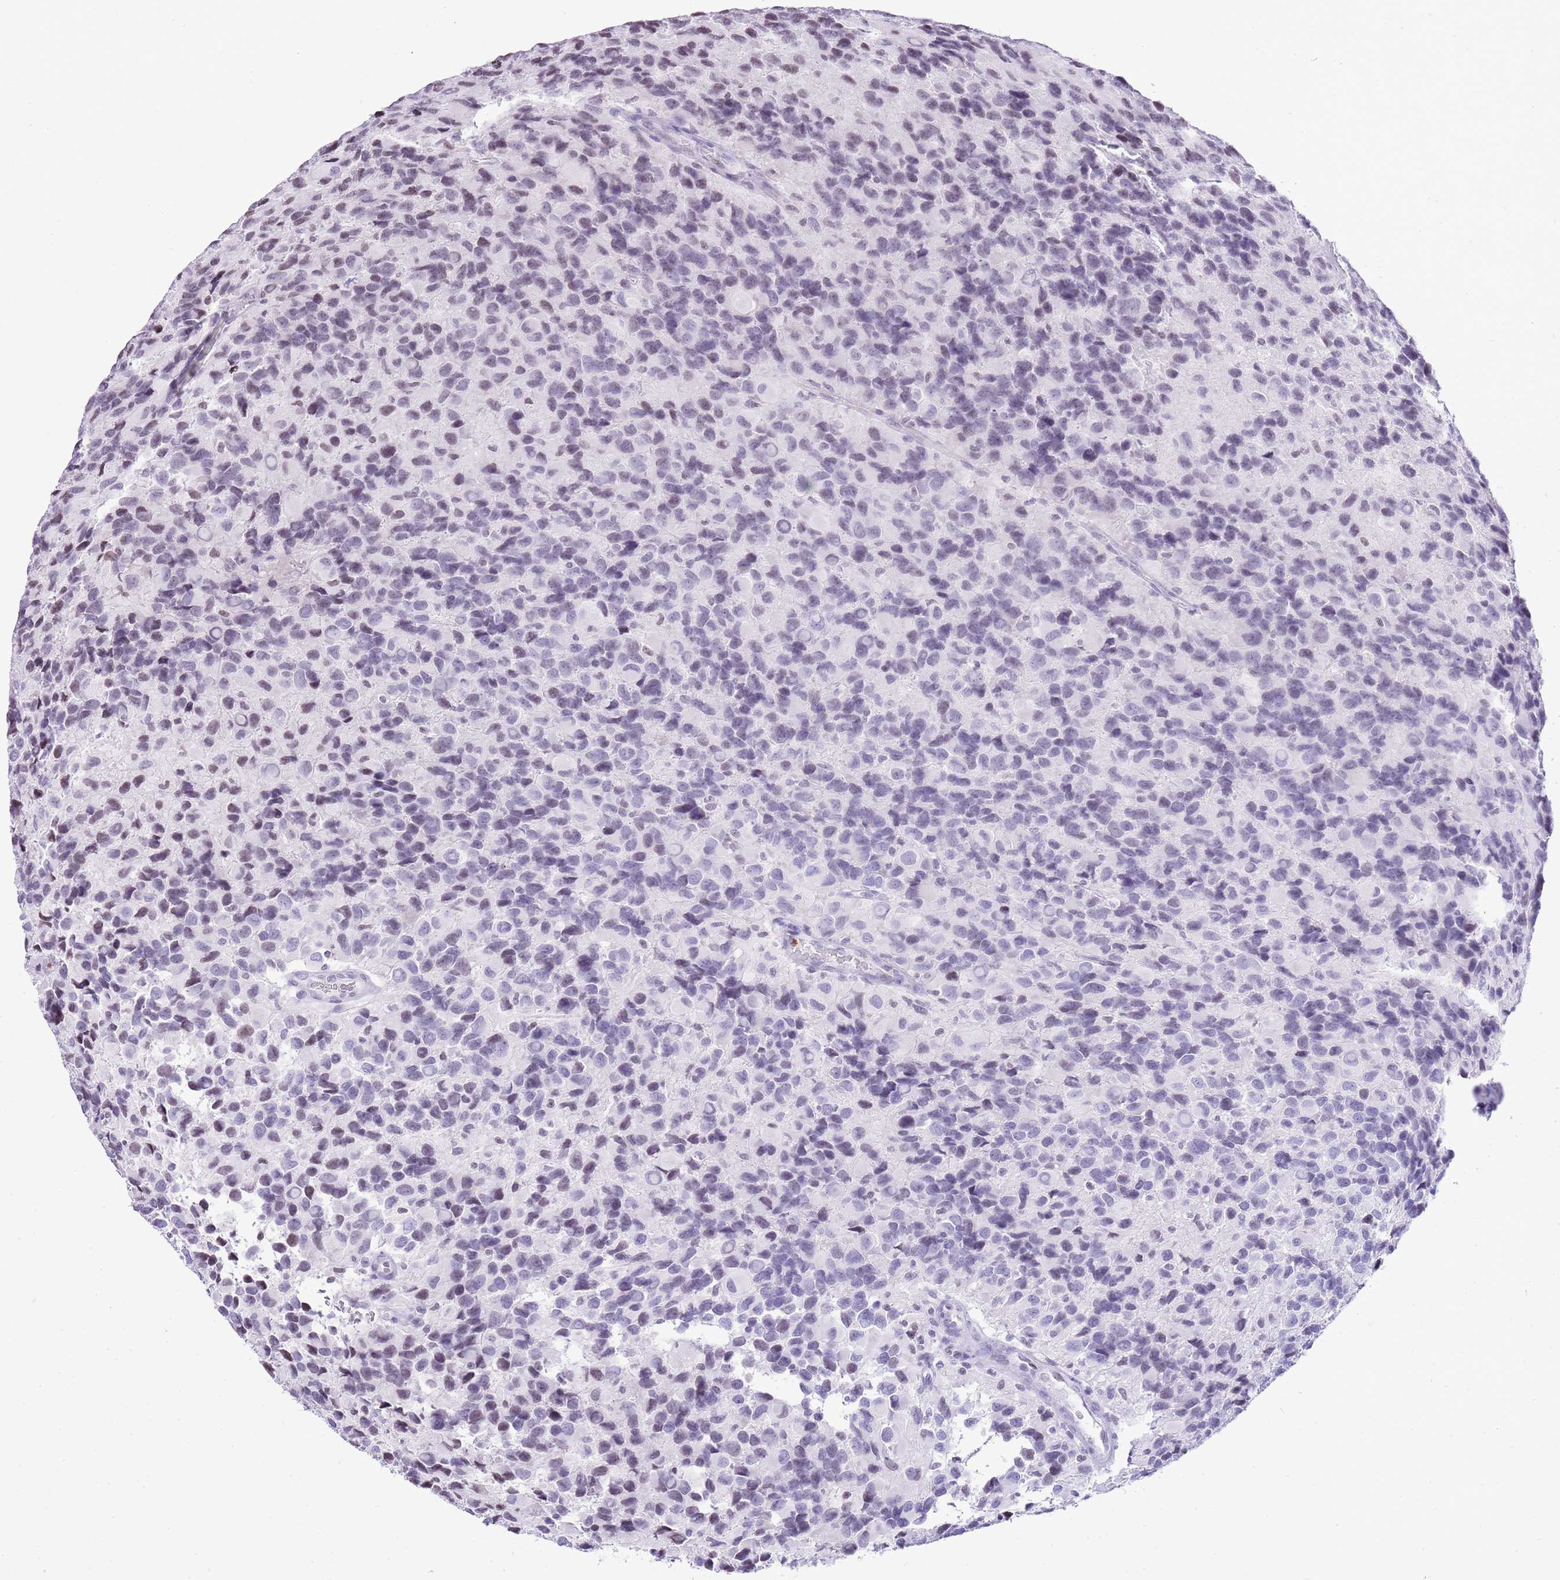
{"staining": {"intensity": "negative", "quantity": "none", "location": "none"}, "tissue": "glioma", "cell_type": "Tumor cells", "image_type": "cancer", "snomed": [{"axis": "morphology", "description": "Glioma, malignant, High grade"}, {"axis": "topography", "description": "Brain"}], "caption": "Glioma stained for a protein using immunohistochemistry (IHC) displays no expression tumor cells.", "gene": "PRR15", "patient": {"sex": "male", "age": 77}}